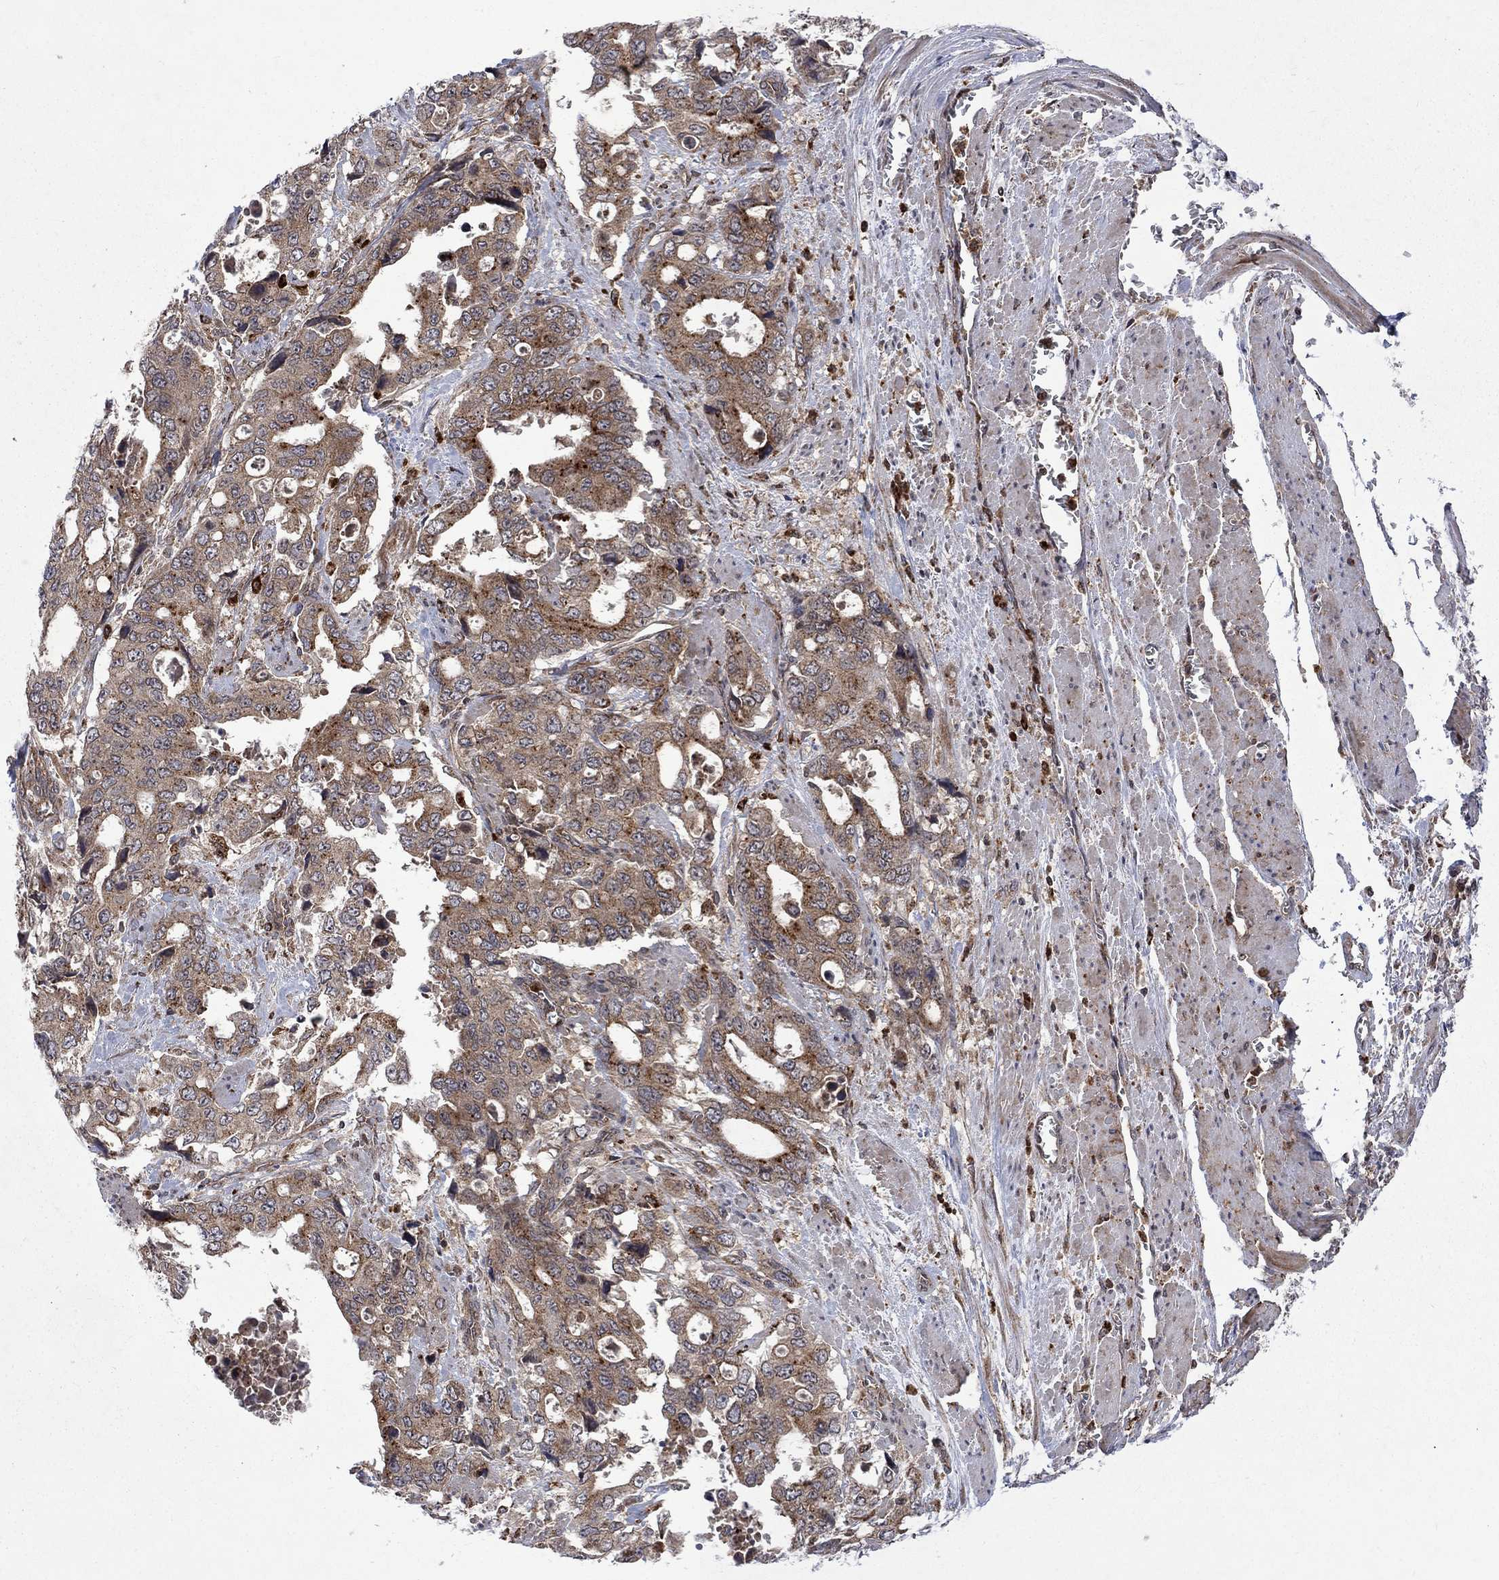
{"staining": {"intensity": "weak", "quantity": ">75%", "location": "cytoplasmic/membranous"}, "tissue": "stomach cancer", "cell_type": "Tumor cells", "image_type": "cancer", "snomed": [{"axis": "morphology", "description": "Adenocarcinoma, NOS"}, {"axis": "topography", "description": "Stomach, upper"}], "caption": "A photomicrograph of human stomach cancer stained for a protein displays weak cytoplasmic/membranous brown staining in tumor cells.", "gene": "TMEM33", "patient": {"sex": "male", "age": 74}}